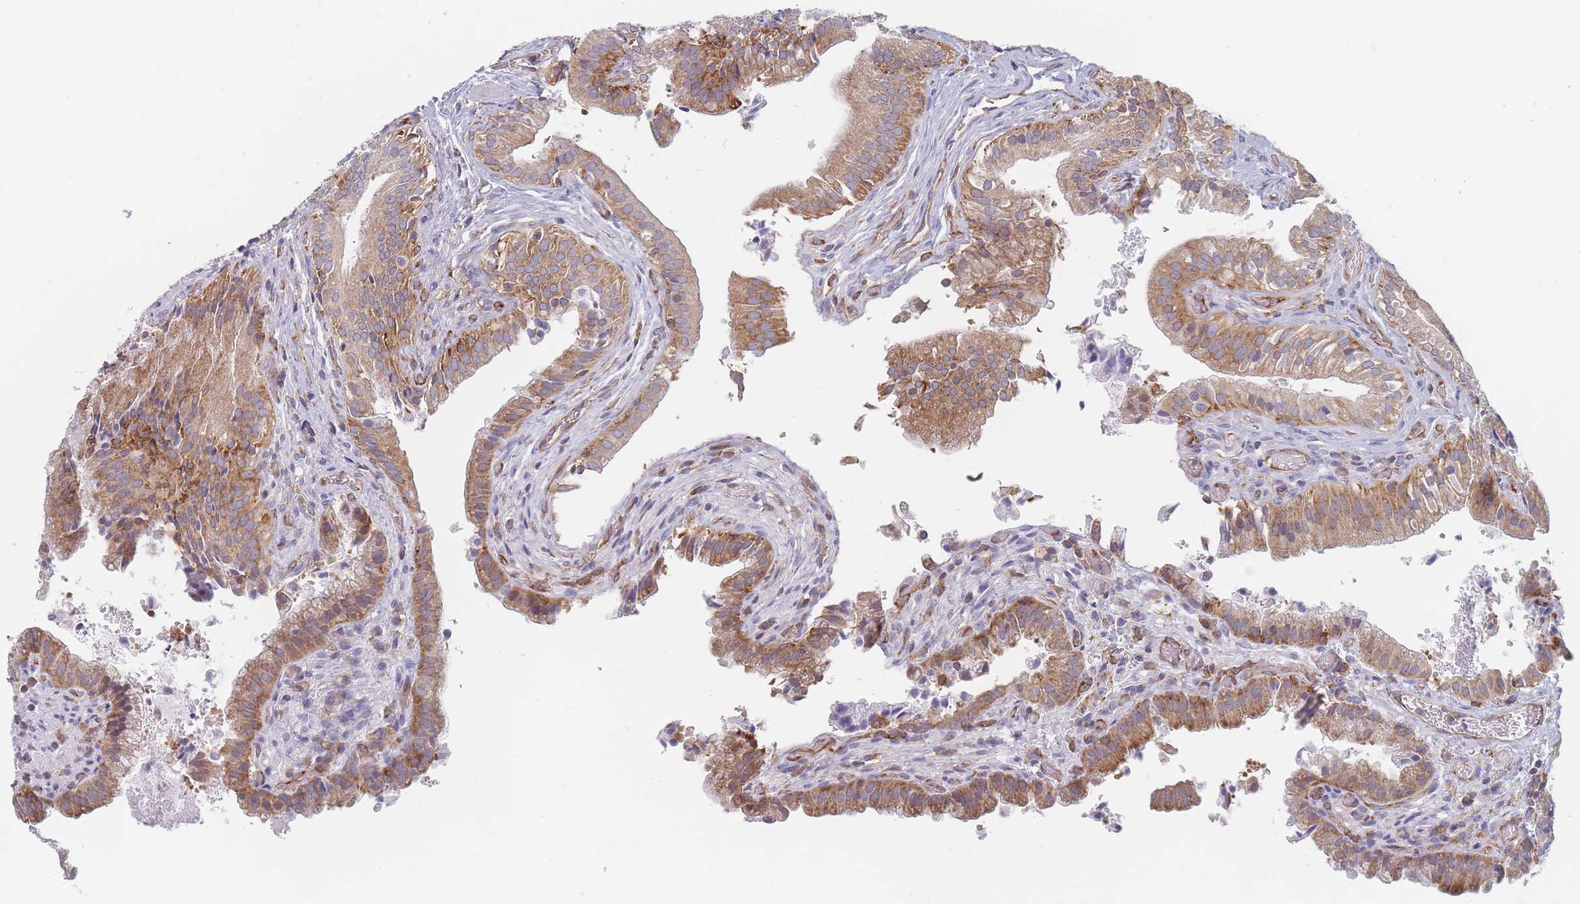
{"staining": {"intensity": "moderate", "quantity": ">75%", "location": "cytoplasmic/membranous"}, "tissue": "gallbladder", "cell_type": "Glandular cells", "image_type": "normal", "snomed": [{"axis": "morphology", "description": "Normal tissue, NOS"}, {"axis": "topography", "description": "Gallbladder"}], "caption": "DAB immunohistochemical staining of normal gallbladder displays moderate cytoplasmic/membranous protein positivity in about >75% of glandular cells. (brown staining indicates protein expression, while blue staining denotes nuclei).", "gene": "MAP1S", "patient": {"sex": "male", "age": 24}}